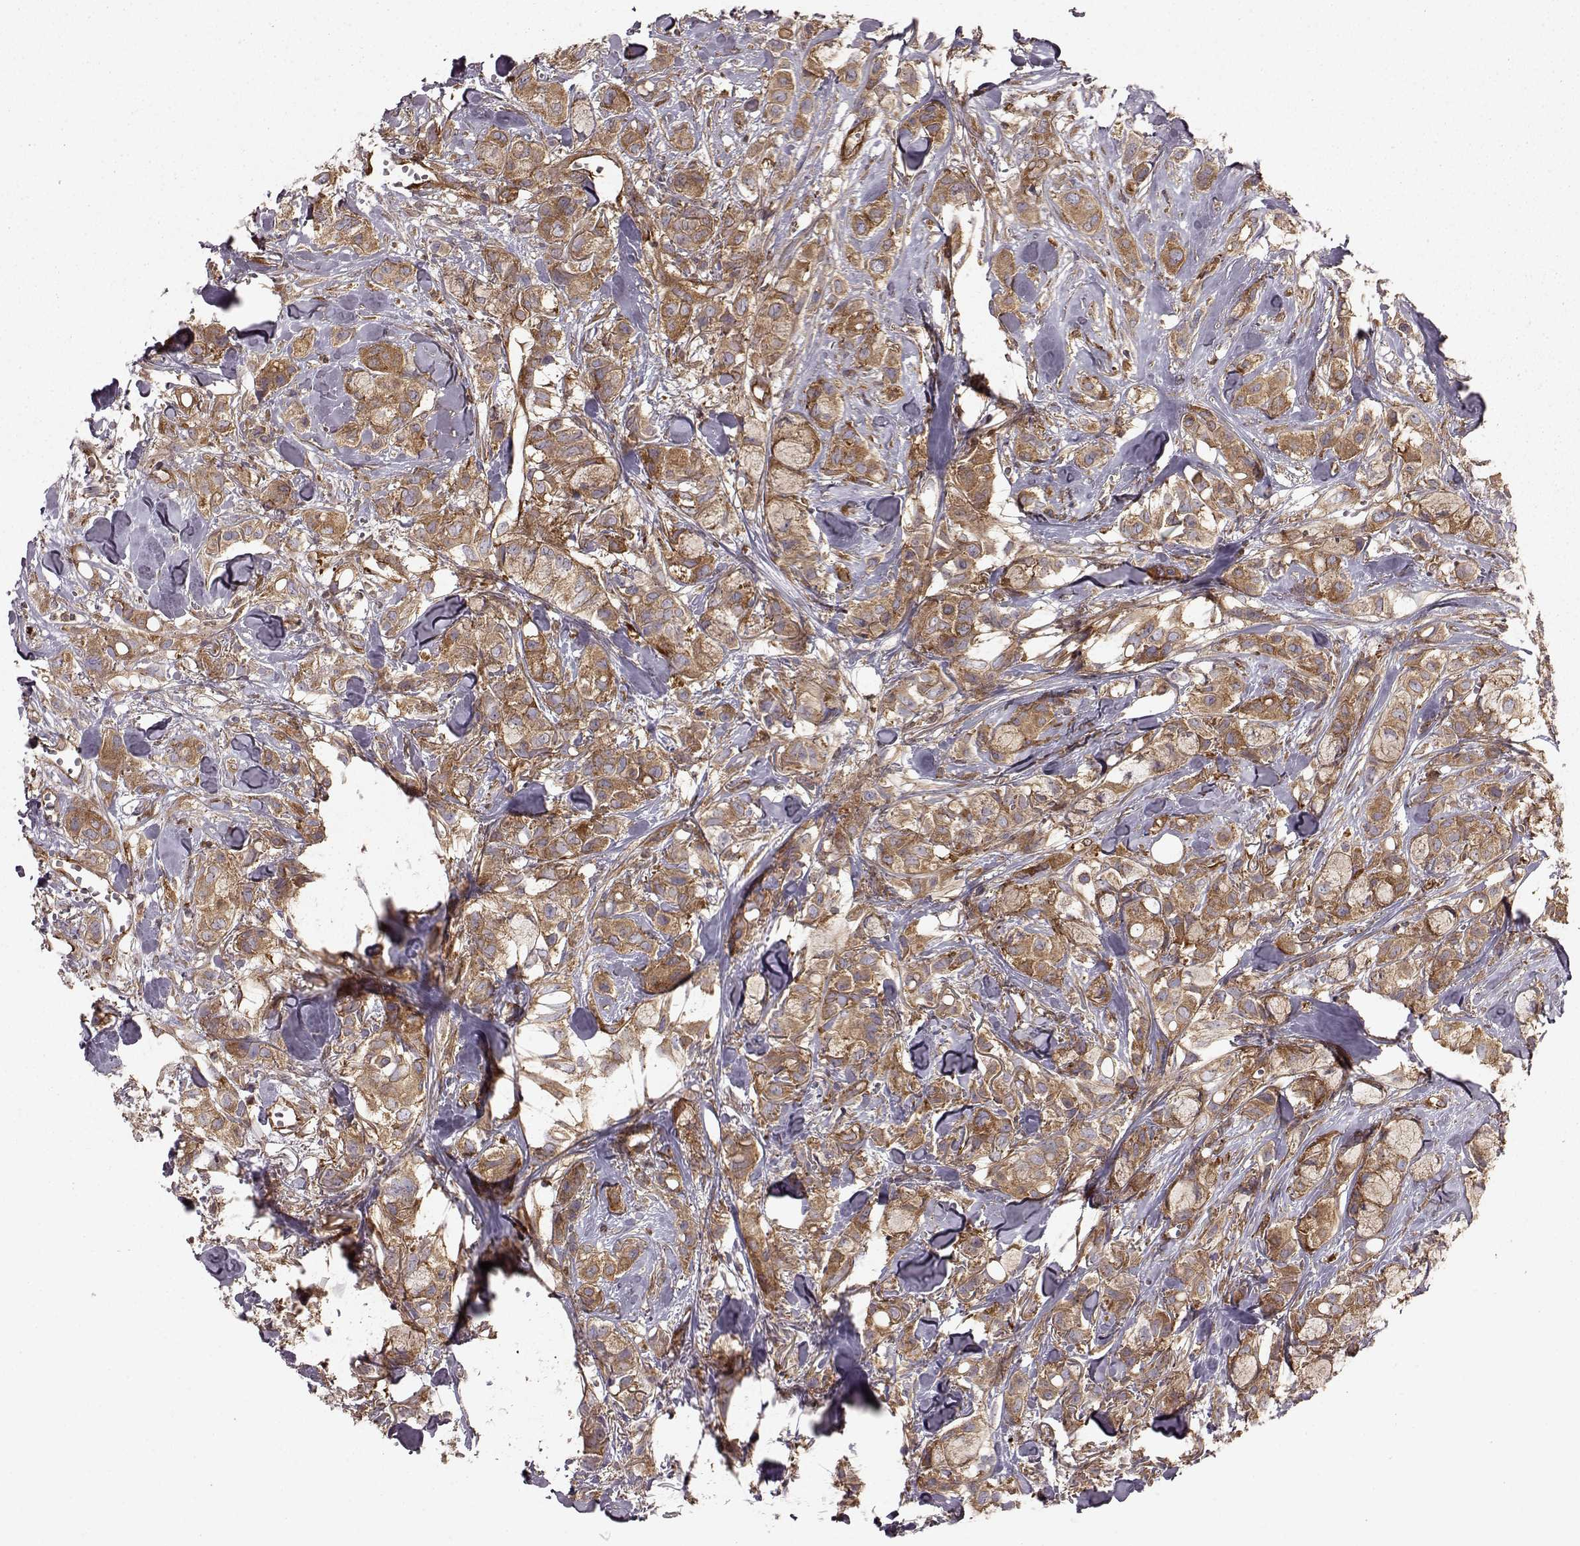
{"staining": {"intensity": "moderate", "quantity": ">75%", "location": "cytoplasmic/membranous"}, "tissue": "breast cancer", "cell_type": "Tumor cells", "image_type": "cancer", "snomed": [{"axis": "morphology", "description": "Duct carcinoma"}, {"axis": "topography", "description": "Breast"}], "caption": "DAB (3,3'-diaminobenzidine) immunohistochemical staining of human breast cancer demonstrates moderate cytoplasmic/membranous protein staining in approximately >75% of tumor cells.", "gene": "RABGAP1", "patient": {"sex": "female", "age": 85}}